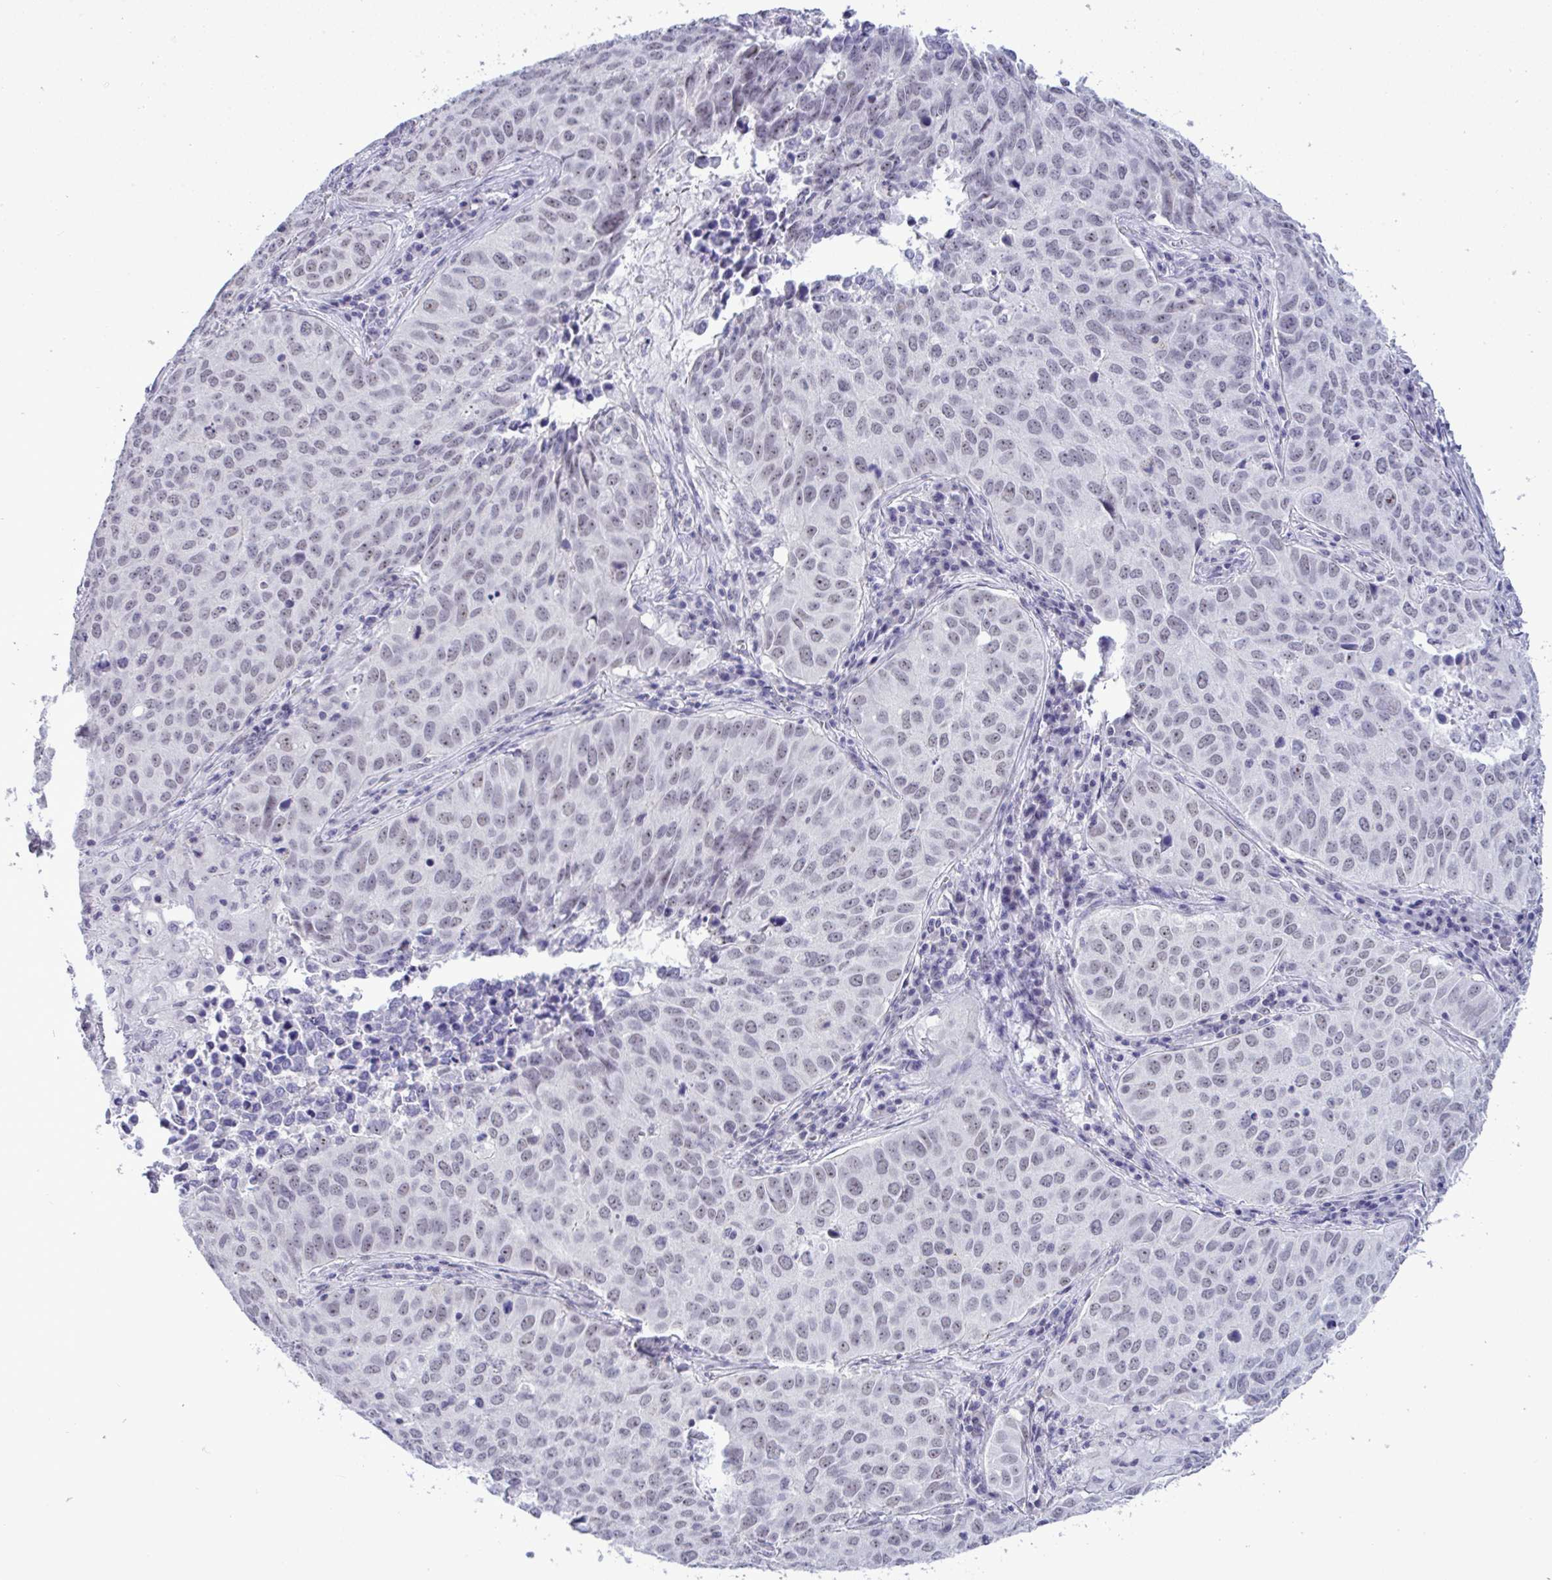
{"staining": {"intensity": "negative", "quantity": "none", "location": "none"}, "tissue": "lung cancer", "cell_type": "Tumor cells", "image_type": "cancer", "snomed": [{"axis": "morphology", "description": "Adenocarcinoma, NOS"}, {"axis": "topography", "description": "Lung"}], "caption": "Tumor cells show no significant protein expression in adenocarcinoma (lung).", "gene": "YBX2", "patient": {"sex": "female", "age": 50}}